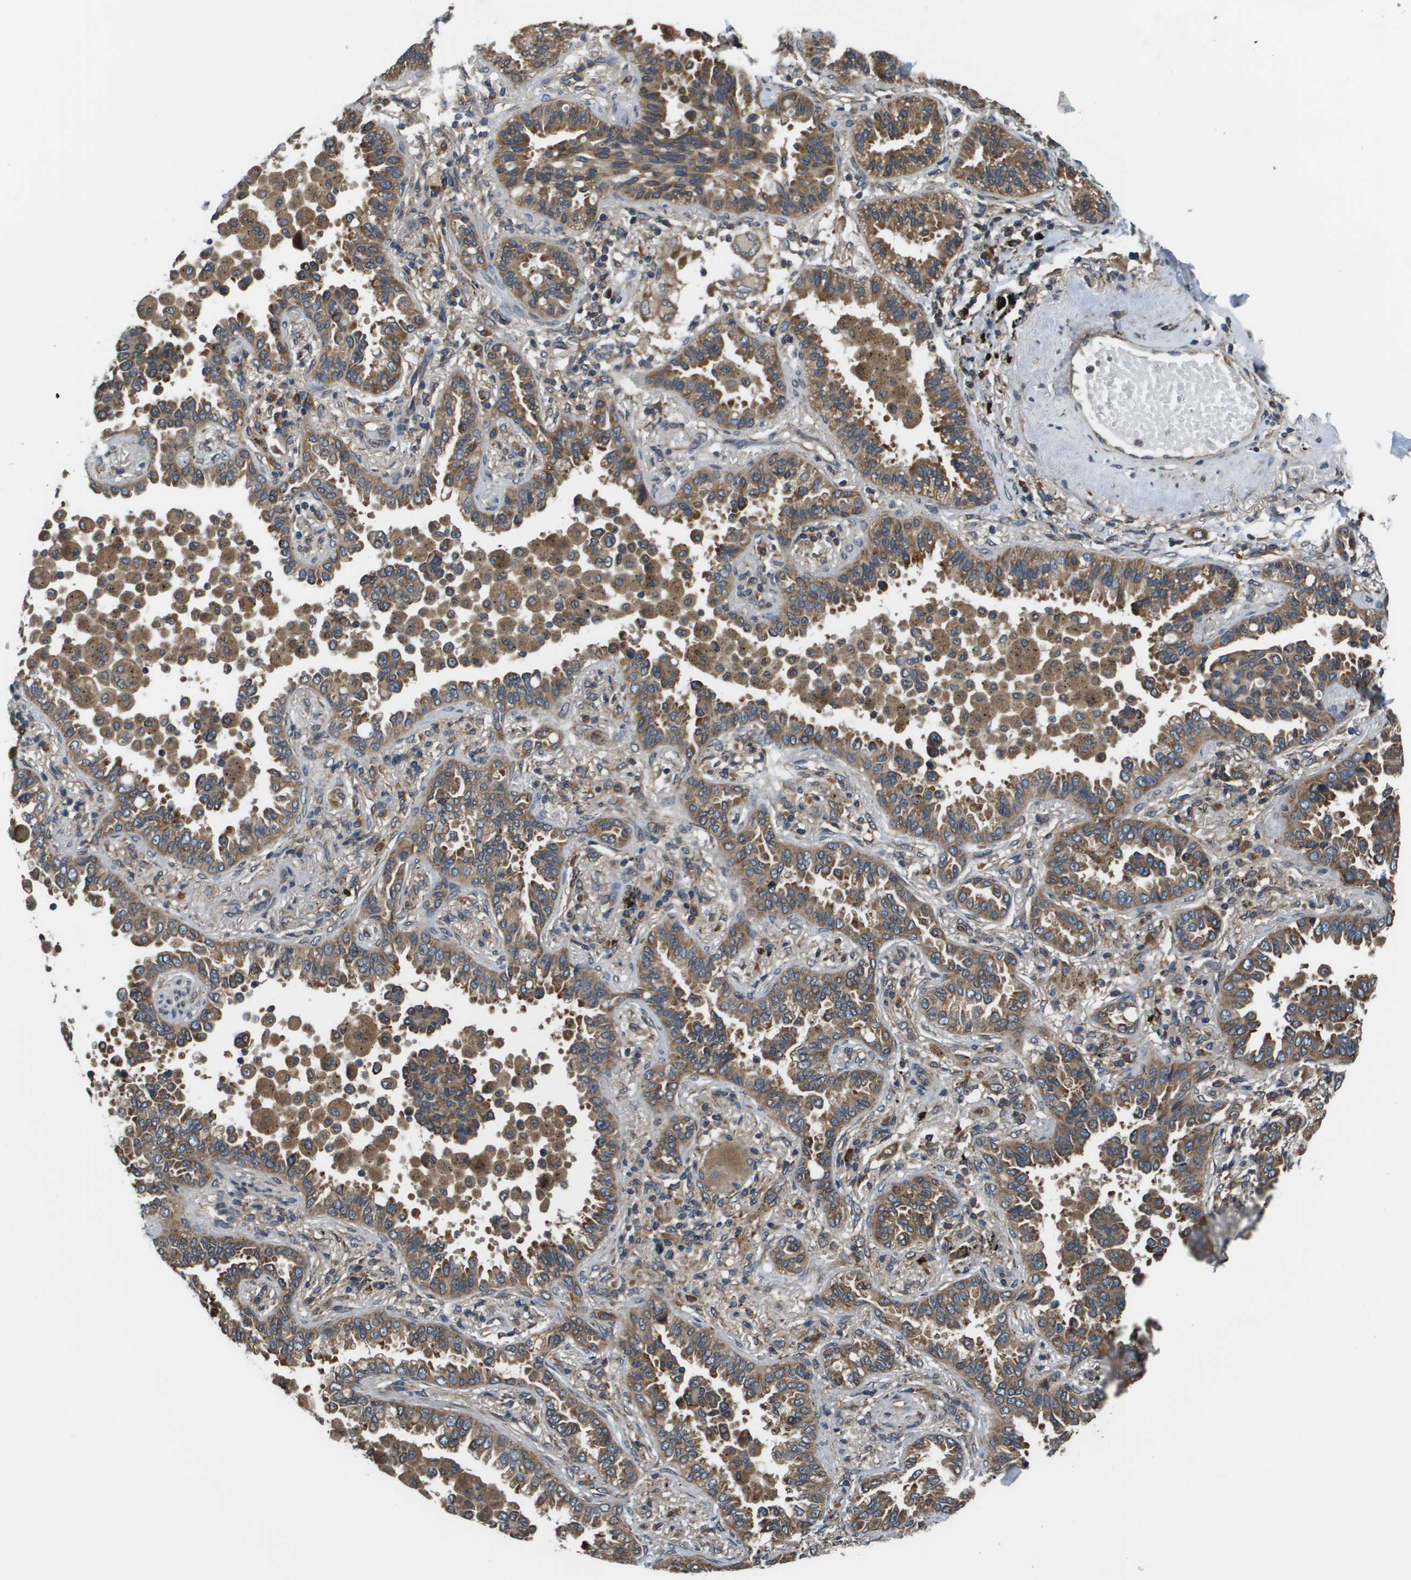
{"staining": {"intensity": "moderate", "quantity": ">75%", "location": "cytoplasmic/membranous"}, "tissue": "lung cancer", "cell_type": "Tumor cells", "image_type": "cancer", "snomed": [{"axis": "morphology", "description": "Normal tissue, NOS"}, {"axis": "morphology", "description": "Adenocarcinoma, NOS"}, {"axis": "topography", "description": "Lung"}], "caption": "This image shows adenocarcinoma (lung) stained with immunohistochemistry (IHC) to label a protein in brown. The cytoplasmic/membranous of tumor cells show moderate positivity for the protein. Nuclei are counter-stained blue.", "gene": "SEC62", "patient": {"sex": "male", "age": 59}}